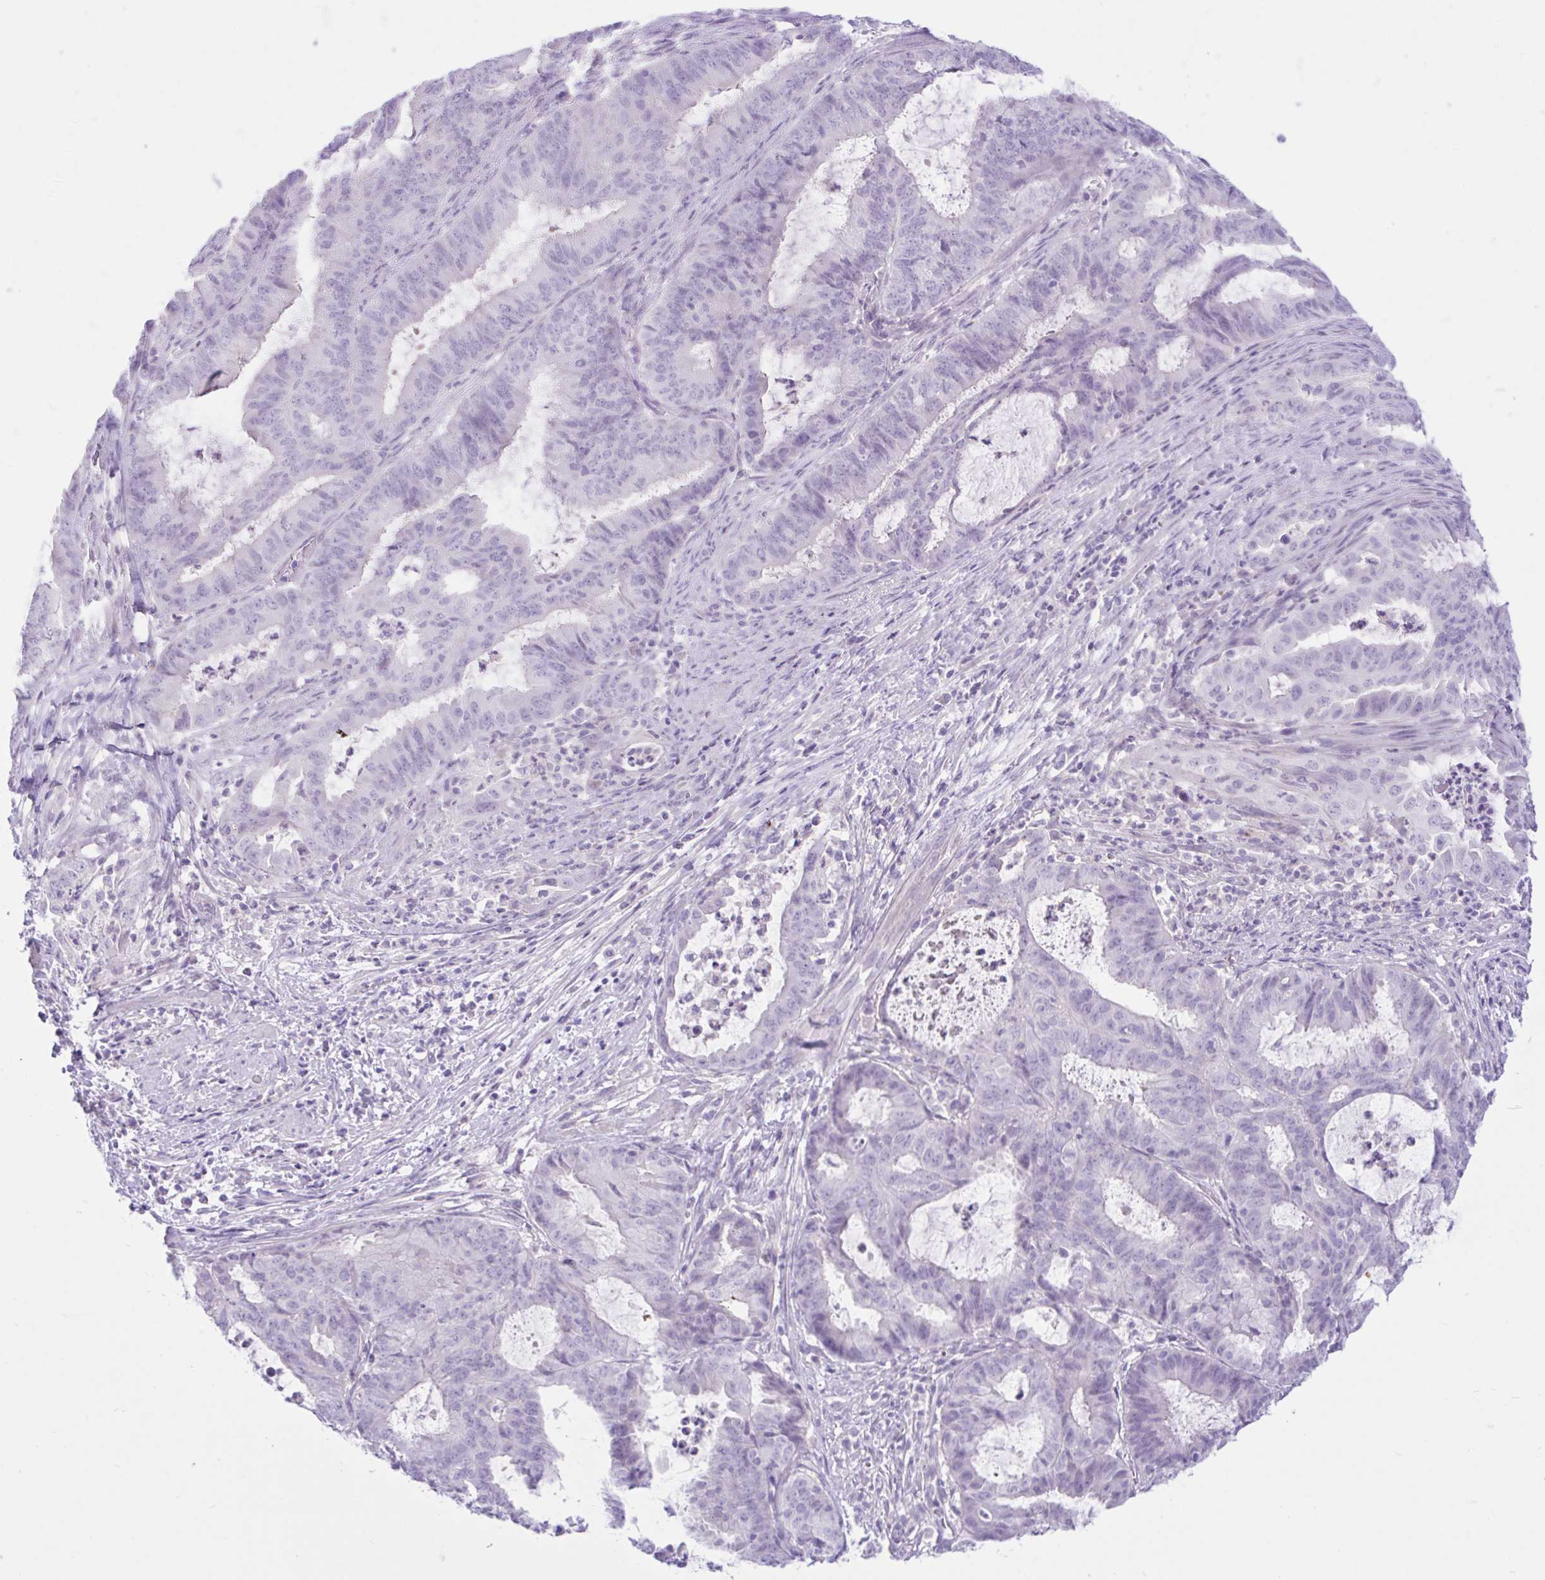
{"staining": {"intensity": "negative", "quantity": "none", "location": "none"}, "tissue": "endometrial cancer", "cell_type": "Tumor cells", "image_type": "cancer", "snomed": [{"axis": "morphology", "description": "Adenocarcinoma, NOS"}, {"axis": "topography", "description": "Endometrium"}], "caption": "Tumor cells show no significant protein expression in endometrial cancer (adenocarcinoma).", "gene": "ZNF101", "patient": {"sex": "female", "age": 51}}